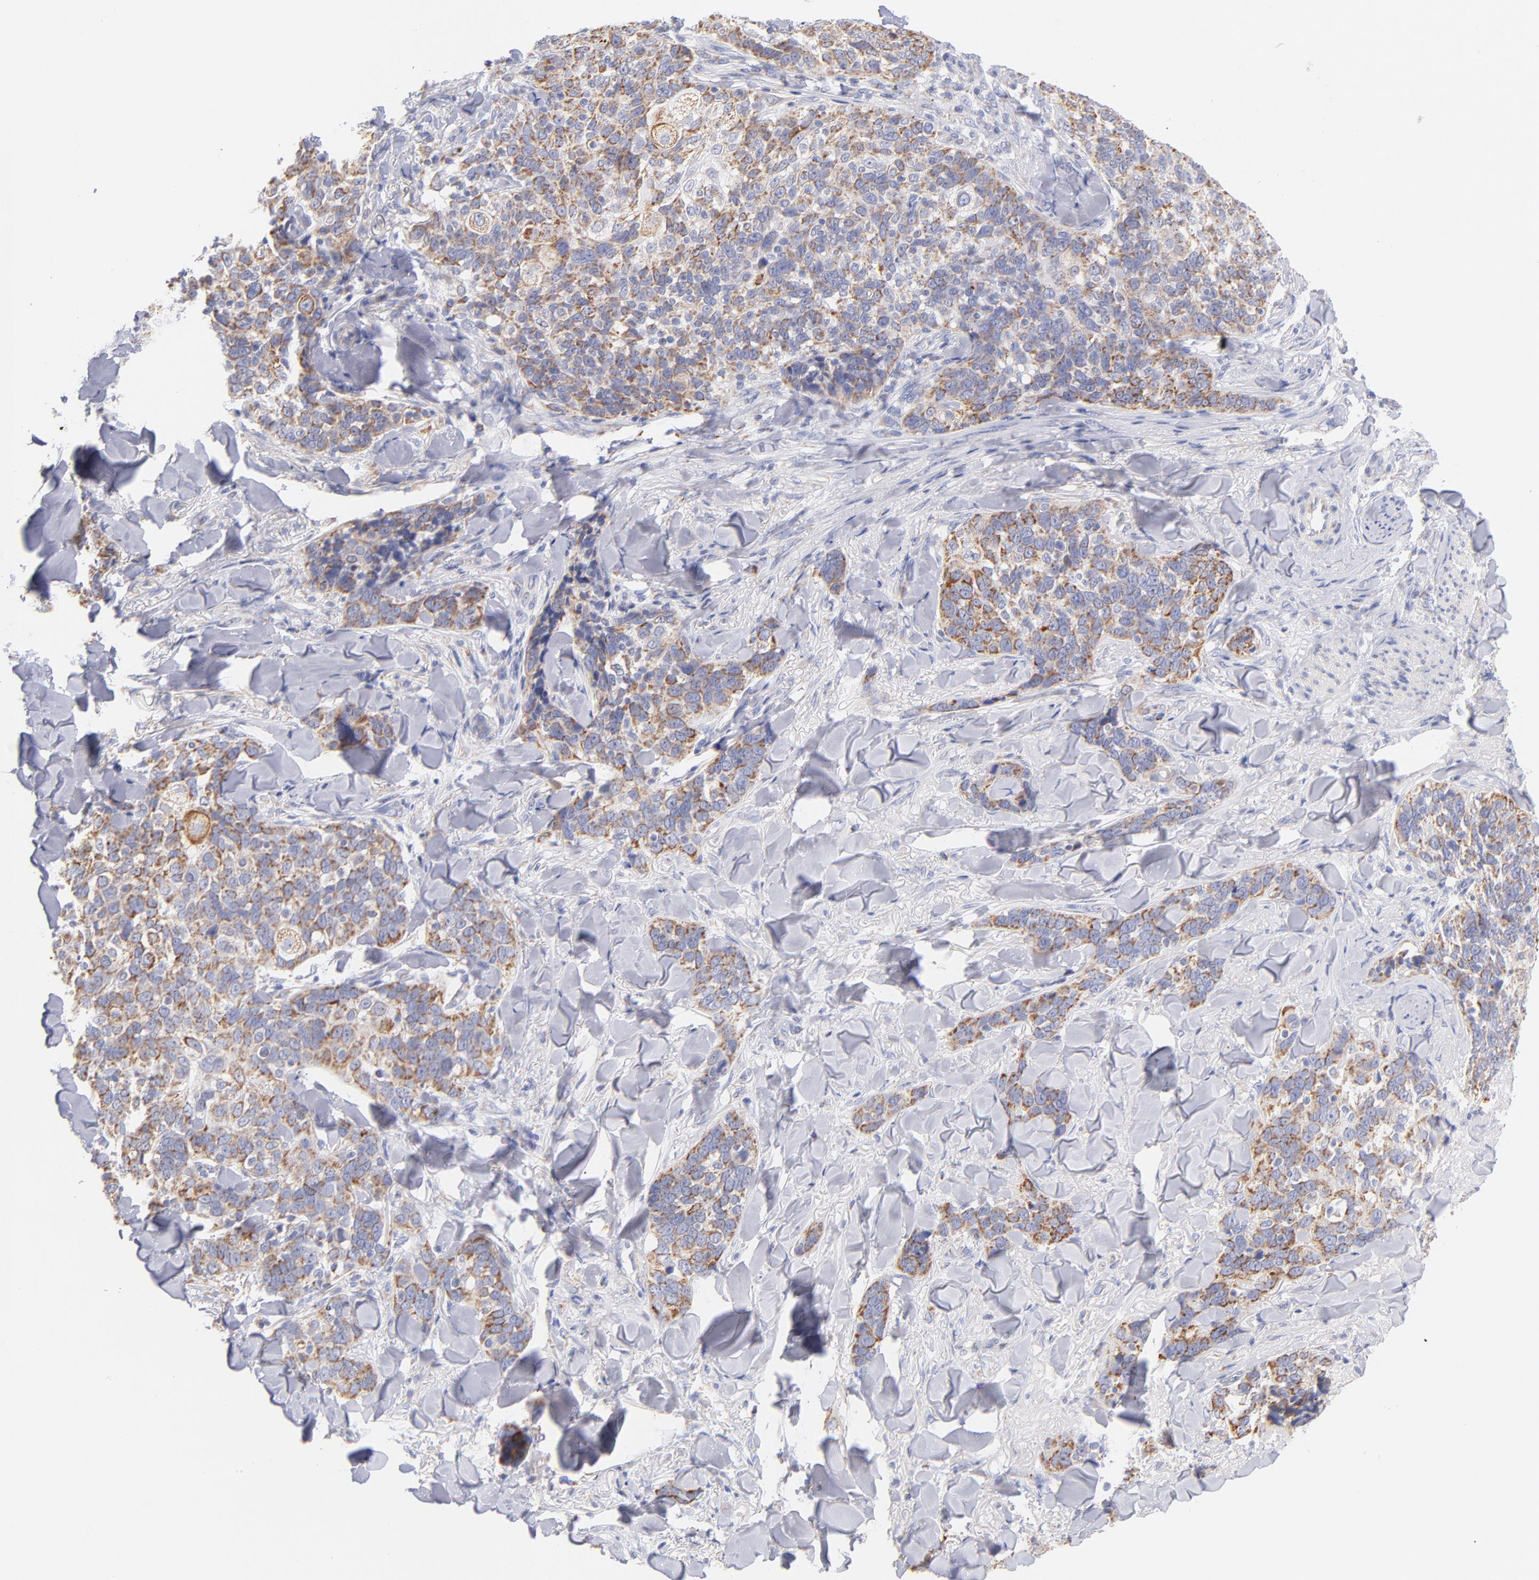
{"staining": {"intensity": "moderate", "quantity": ">75%", "location": "cytoplasmic/membranous"}, "tissue": "skin cancer", "cell_type": "Tumor cells", "image_type": "cancer", "snomed": [{"axis": "morphology", "description": "Normal tissue, NOS"}, {"axis": "morphology", "description": "Squamous cell carcinoma, NOS"}, {"axis": "topography", "description": "Skin"}], "caption": "A photomicrograph showing moderate cytoplasmic/membranous positivity in about >75% of tumor cells in skin squamous cell carcinoma, as visualized by brown immunohistochemical staining.", "gene": "AIFM1", "patient": {"sex": "female", "age": 83}}